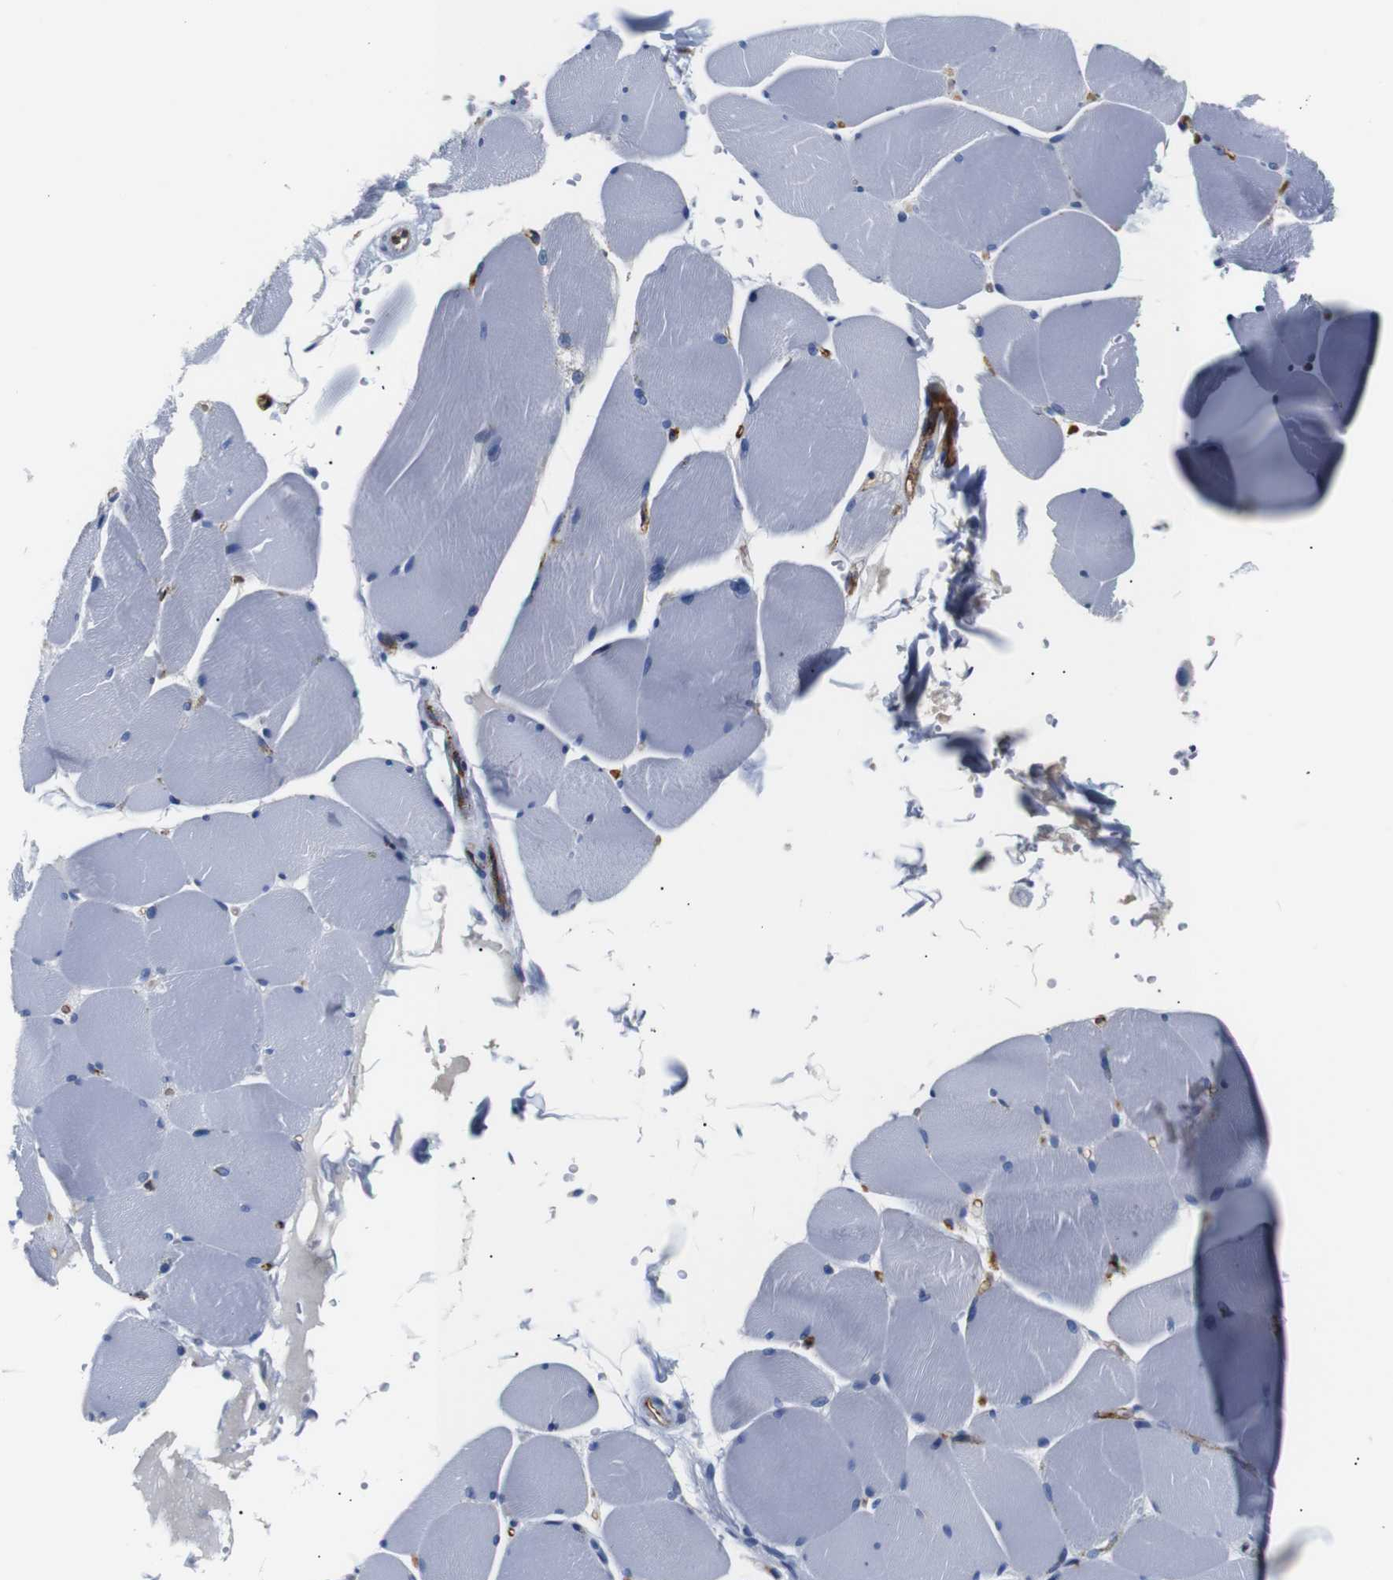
{"staining": {"intensity": "negative", "quantity": "none", "location": "none"}, "tissue": "skeletal muscle", "cell_type": "Myocytes", "image_type": "normal", "snomed": [{"axis": "morphology", "description": "Normal tissue, NOS"}, {"axis": "topography", "description": "Skin"}, {"axis": "topography", "description": "Skeletal muscle"}], "caption": "An immunohistochemistry image of unremarkable skeletal muscle is shown. There is no staining in myocytes of skeletal muscle.", "gene": "MUC4", "patient": {"sex": "male", "age": 83}}